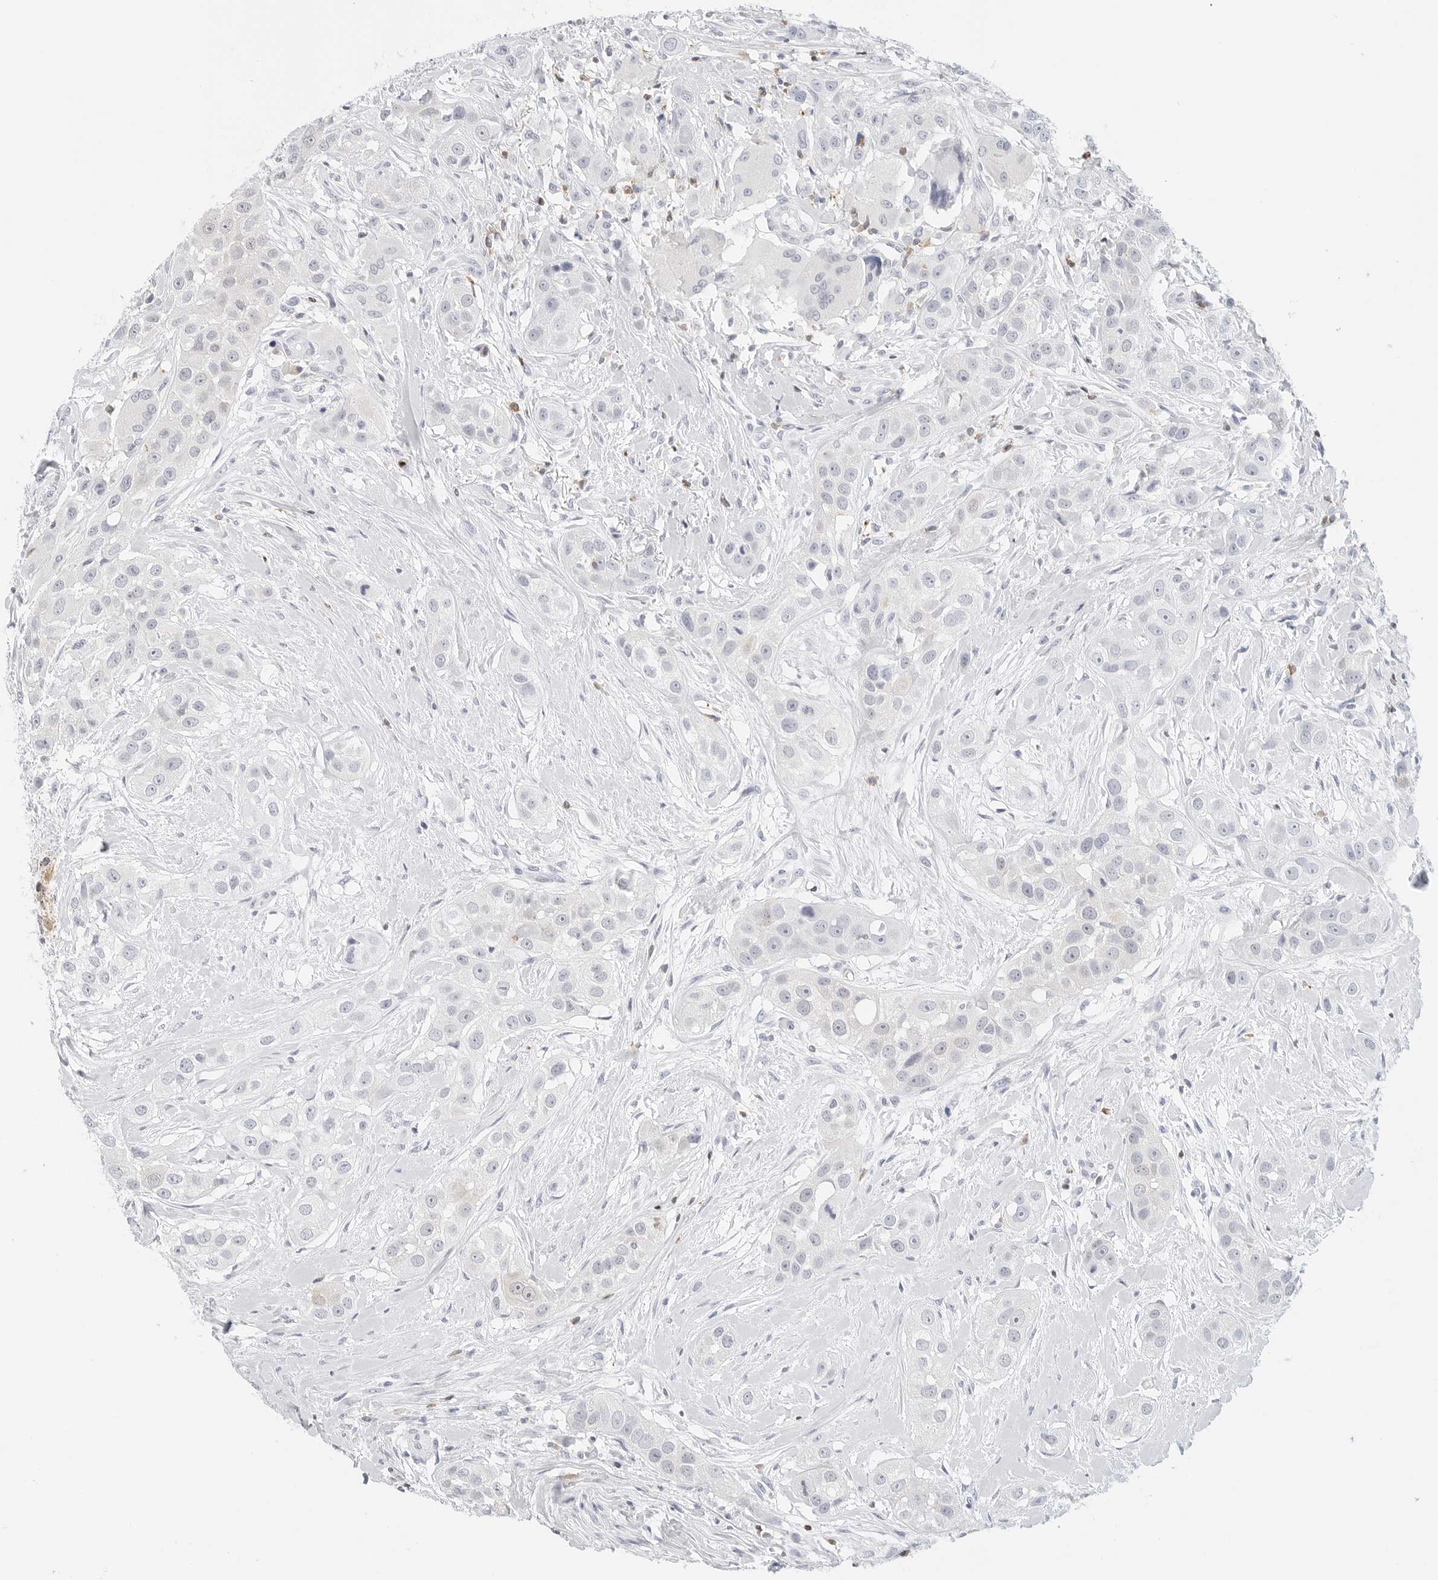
{"staining": {"intensity": "negative", "quantity": "none", "location": "none"}, "tissue": "head and neck cancer", "cell_type": "Tumor cells", "image_type": "cancer", "snomed": [{"axis": "morphology", "description": "Normal tissue, NOS"}, {"axis": "morphology", "description": "Squamous cell carcinoma, NOS"}, {"axis": "topography", "description": "Skeletal muscle"}, {"axis": "topography", "description": "Head-Neck"}], "caption": "This micrograph is of head and neck cancer (squamous cell carcinoma) stained with immunohistochemistry (IHC) to label a protein in brown with the nuclei are counter-stained blue. There is no staining in tumor cells.", "gene": "SLC9A3R1", "patient": {"sex": "male", "age": 51}}